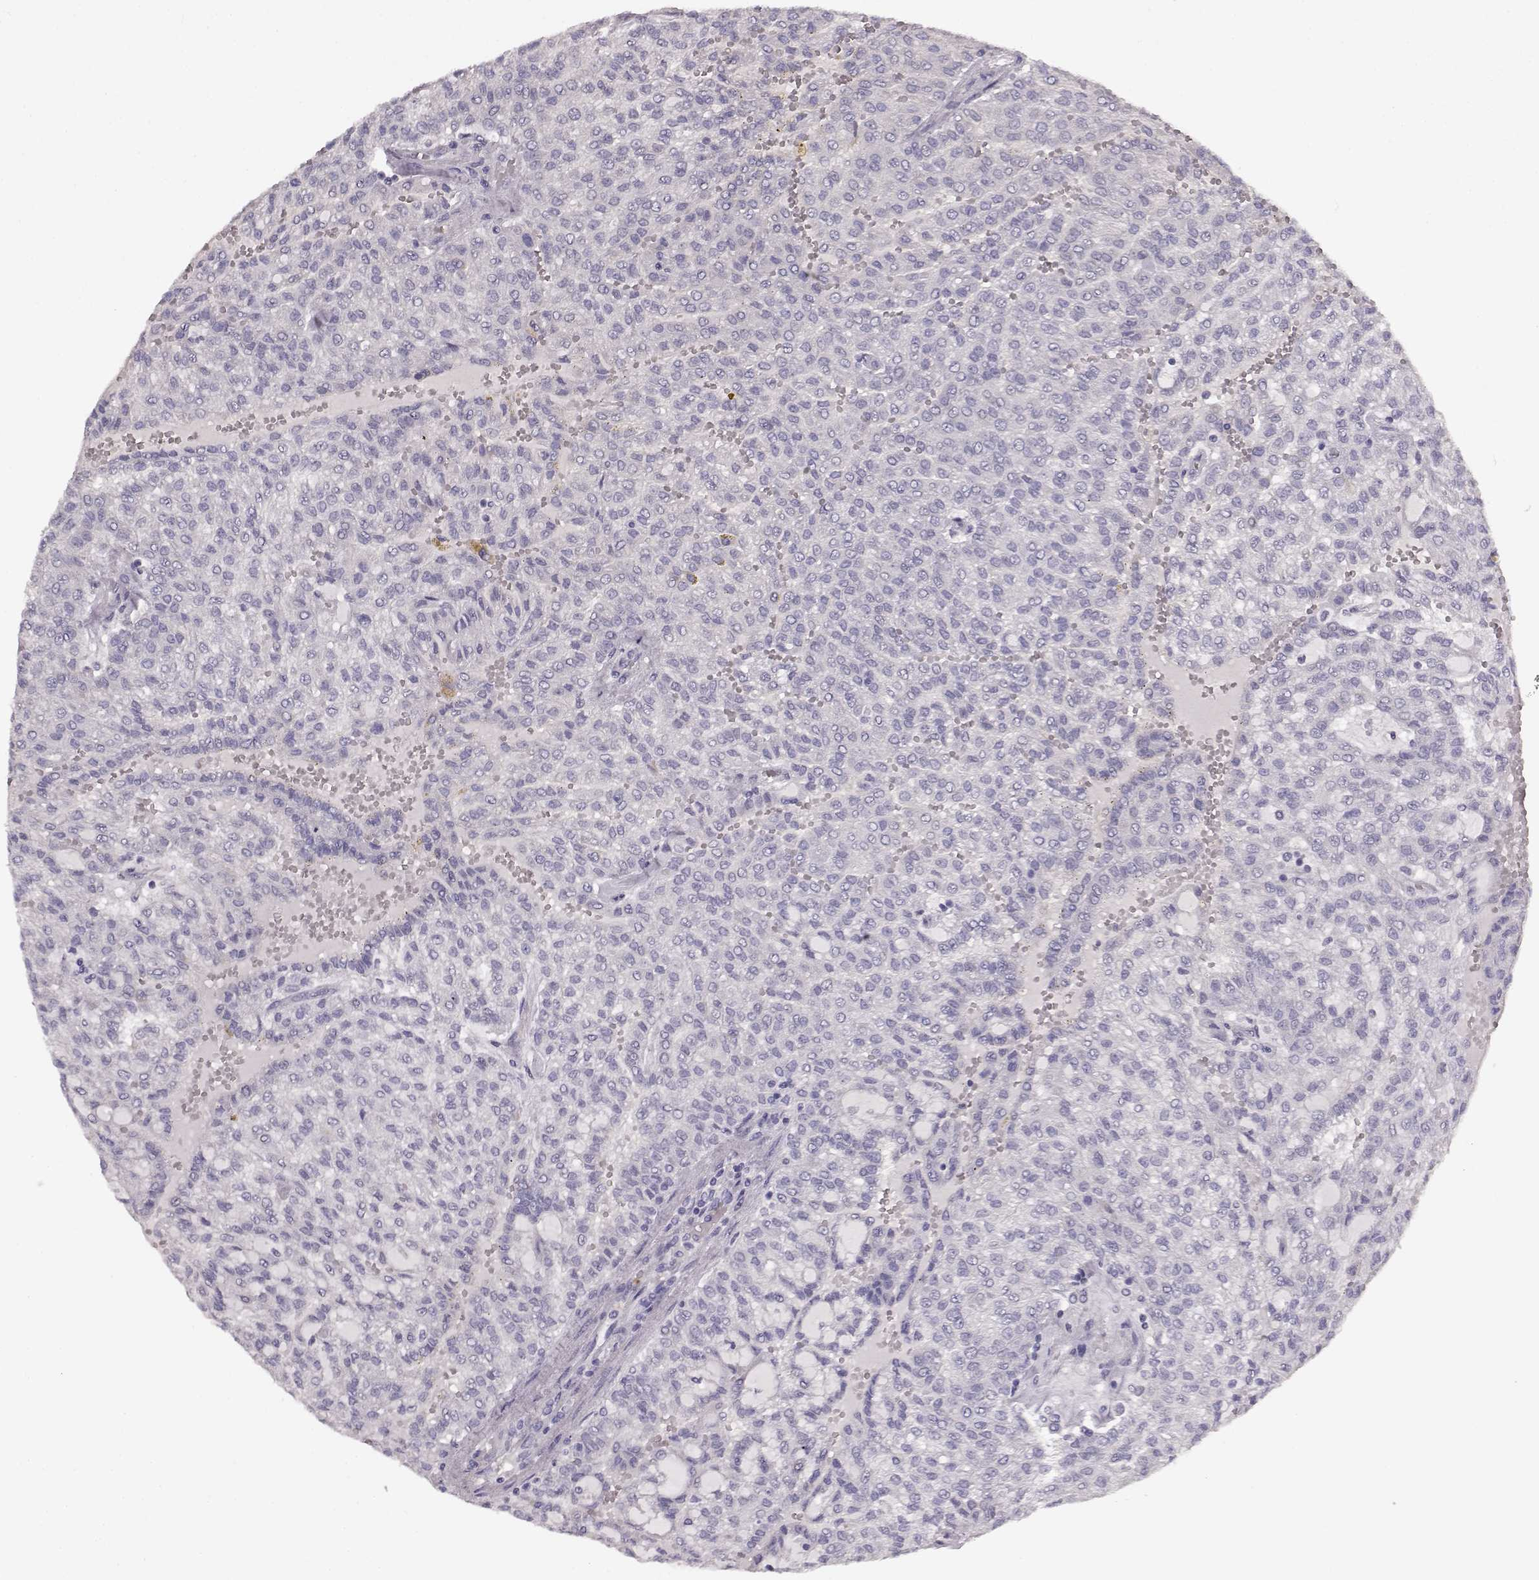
{"staining": {"intensity": "negative", "quantity": "none", "location": "none"}, "tissue": "renal cancer", "cell_type": "Tumor cells", "image_type": "cancer", "snomed": [{"axis": "morphology", "description": "Adenocarcinoma, NOS"}, {"axis": "topography", "description": "Kidney"}], "caption": "A micrograph of renal adenocarcinoma stained for a protein displays no brown staining in tumor cells. (DAB immunohistochemistry visualized using brightfield microscopy, high magnification).", "gene": "BFSP2", "patient": {"sex": "male", "age": 63}}